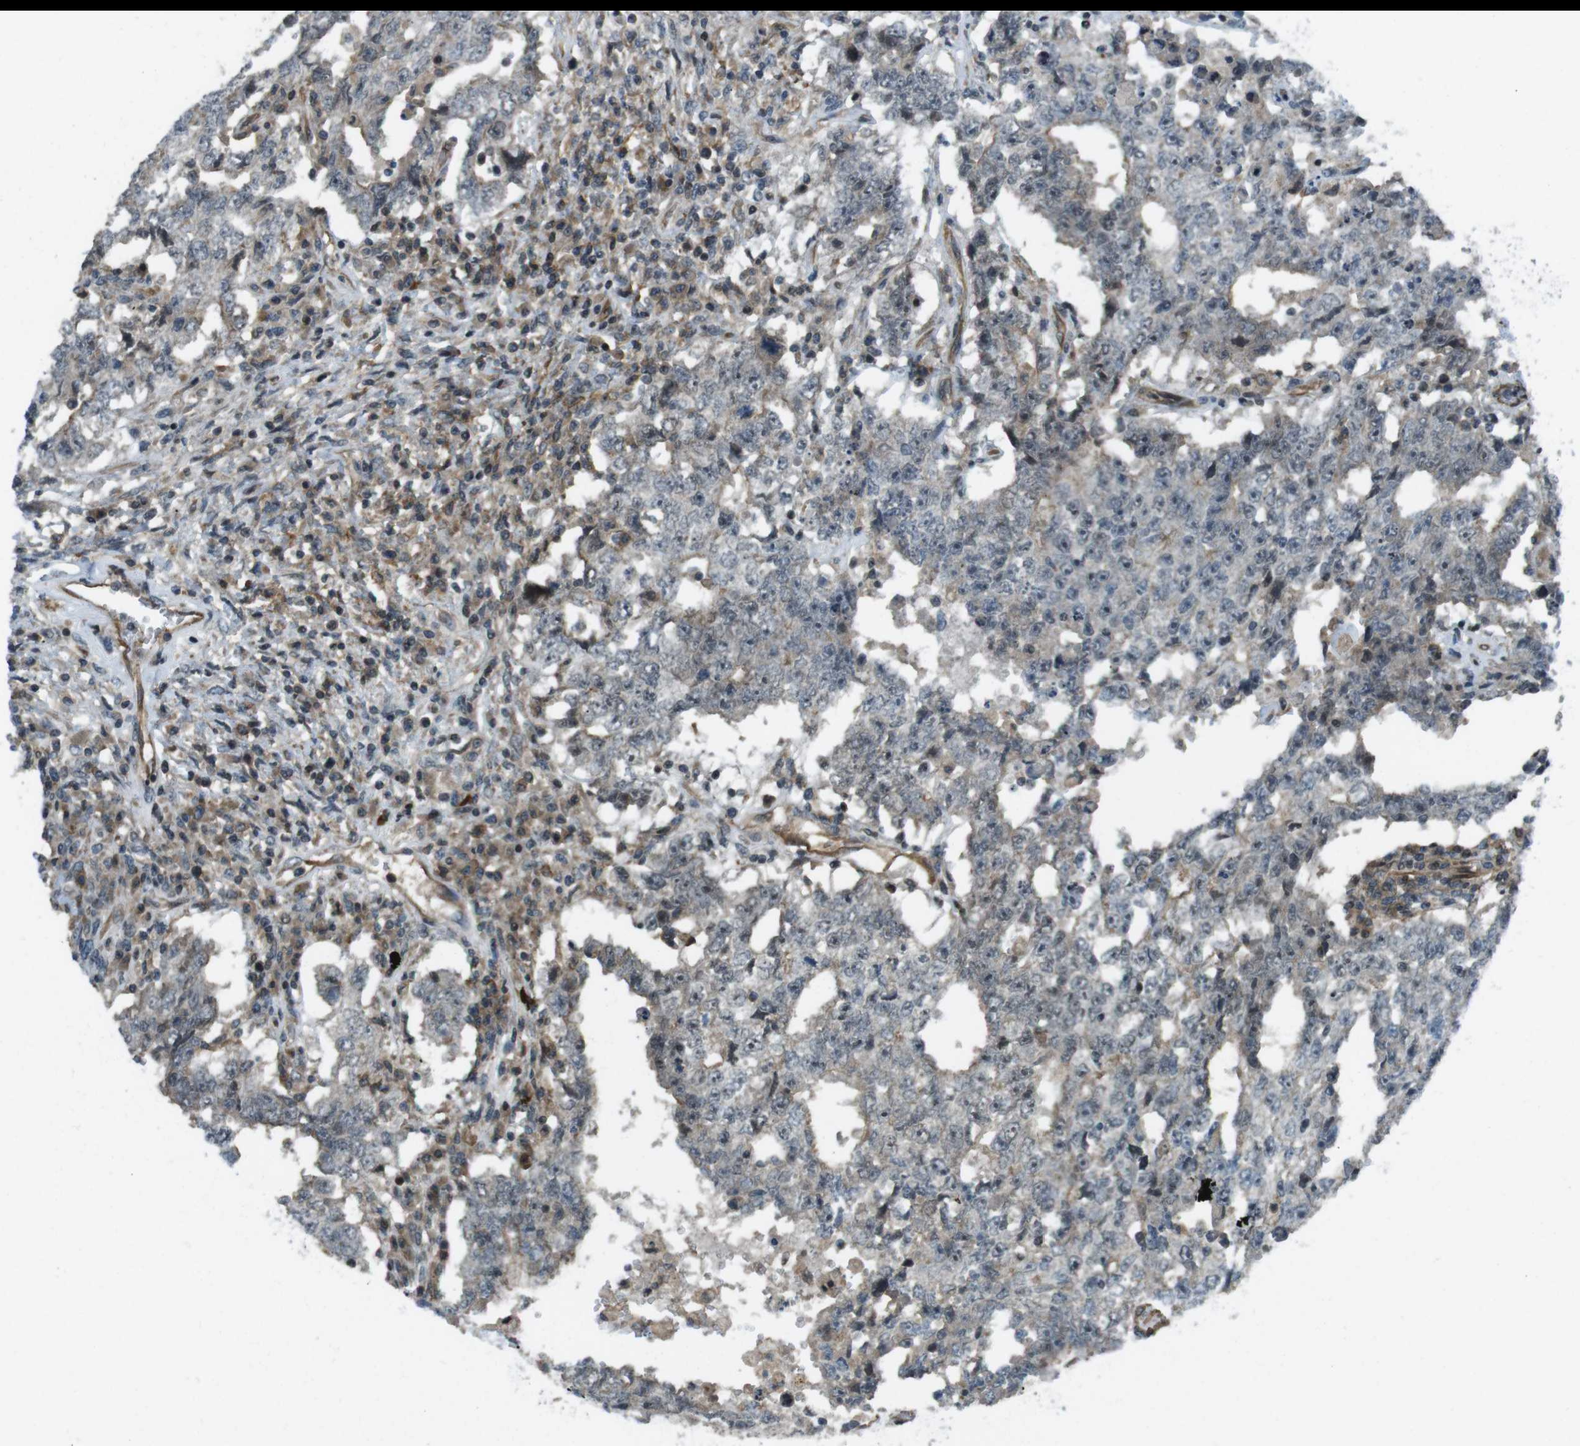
{"staining": {"intensity": "weak", "quantity": "<25%", "location": "cytoplasmic/membranous"}, "tissue": "testis cancer", "cell_type": "Tumor cells", "image_type": "cancer", "snomed": [{"axis": "morphology", "description": "Carcinoma, Embryonal, NOS"}, {"axis": "topography", "description": "Testis"}], "caption": "There is no significant positivity in tumor cells of embryonal carcinoma (testis).", "gene": "TIAM2", "patient": {"sex": "male", "age": 26}}